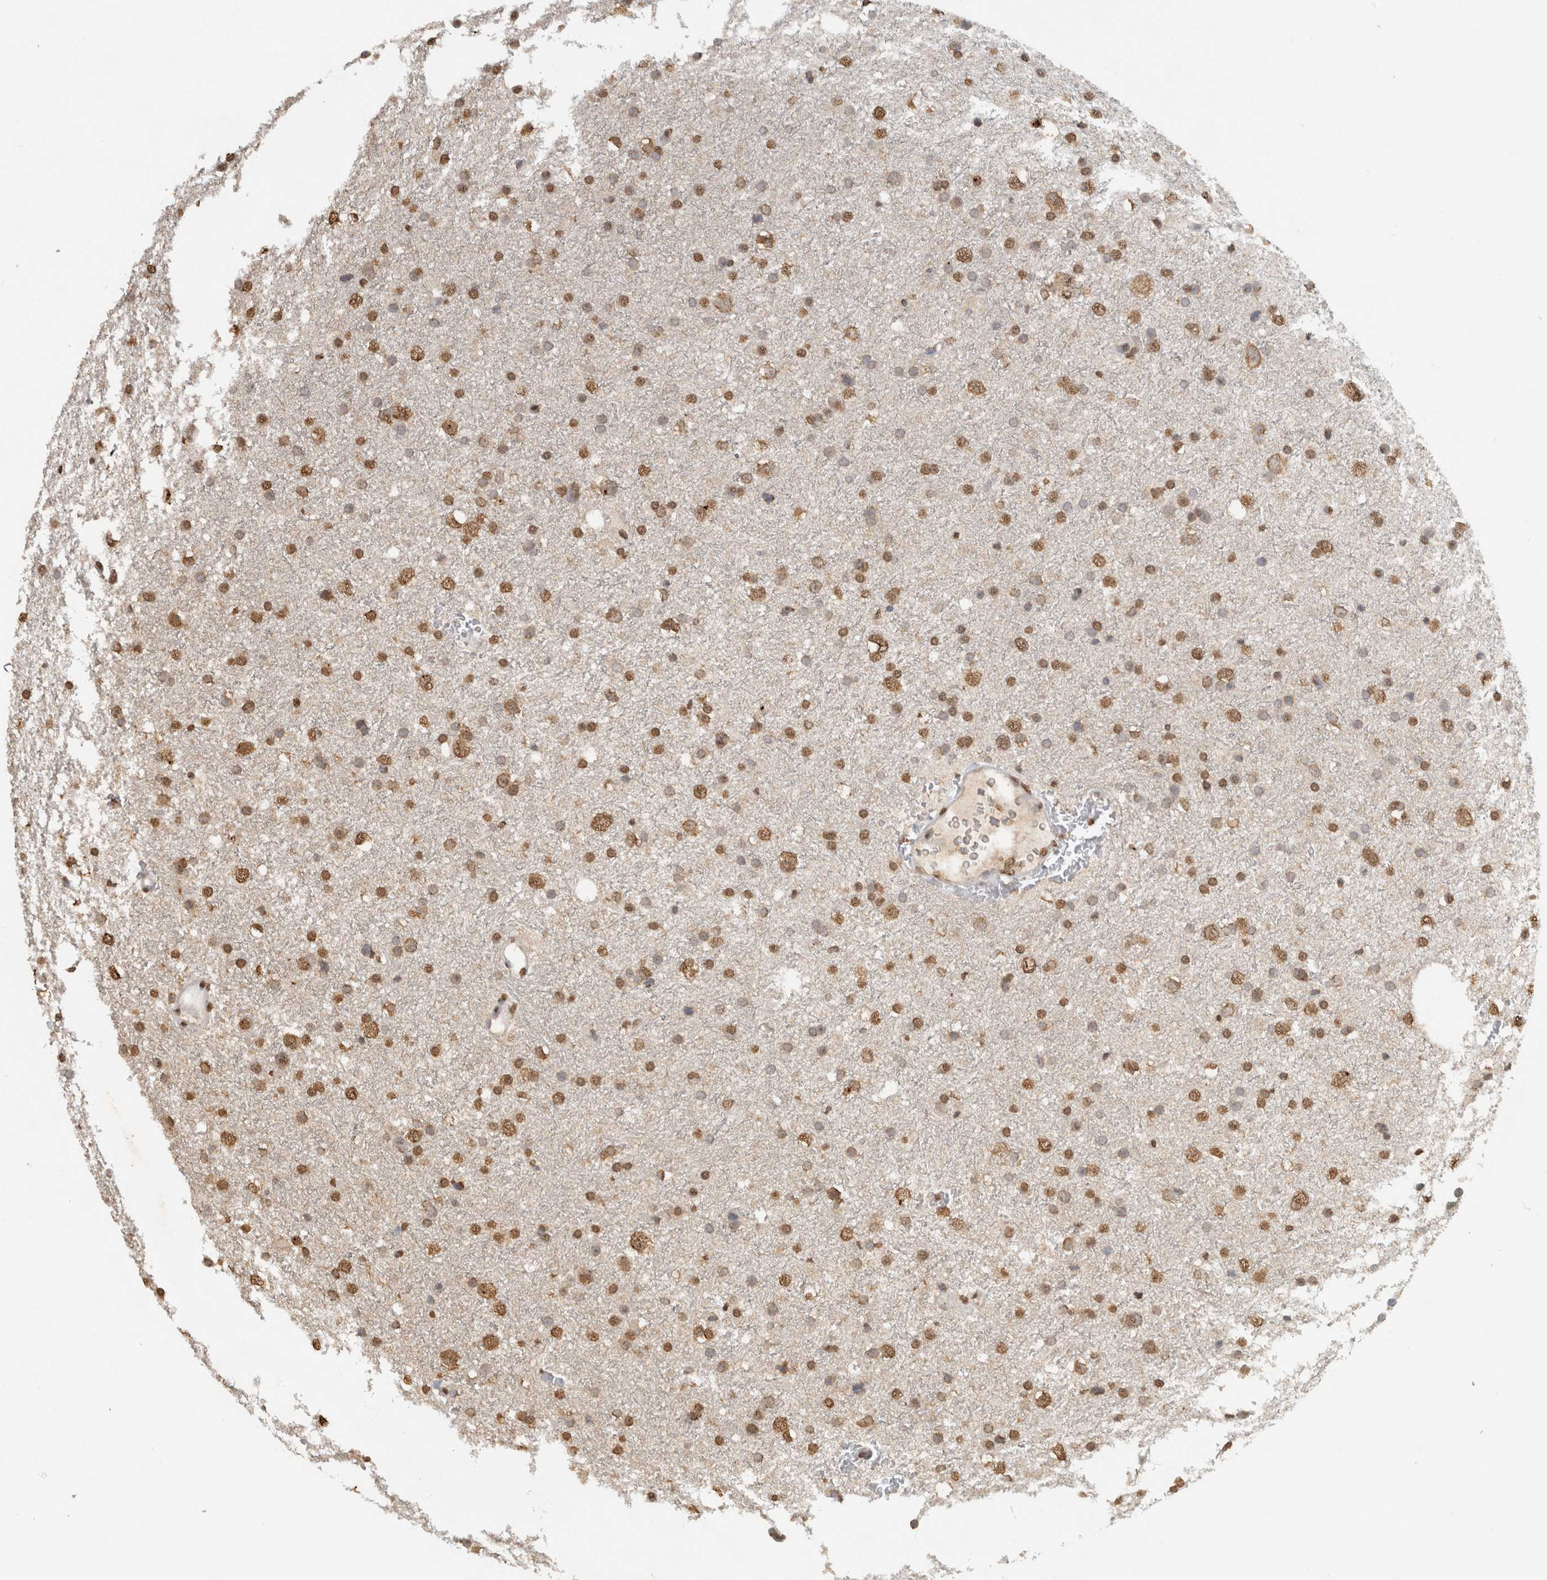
{"staining": {"intensity": "moderate", "quantity": ">75%", "location": "nuclear"}, "tissue": "glioma", "cell_type": "Tumor cells", "image_type": "cancer", "snomed": [{"axis": "morphology", "description": "Glioma, malignant, Low grade"}, {"axis": "topography", "description": "Brain"}], "caption": "Immunohistochemical staining of human glioma exhibits medium levels of moderate nuclear expression in about >75% of tumor cells.", "gene": "HAND2", "patient": {"sex": "female", "age": 37}}